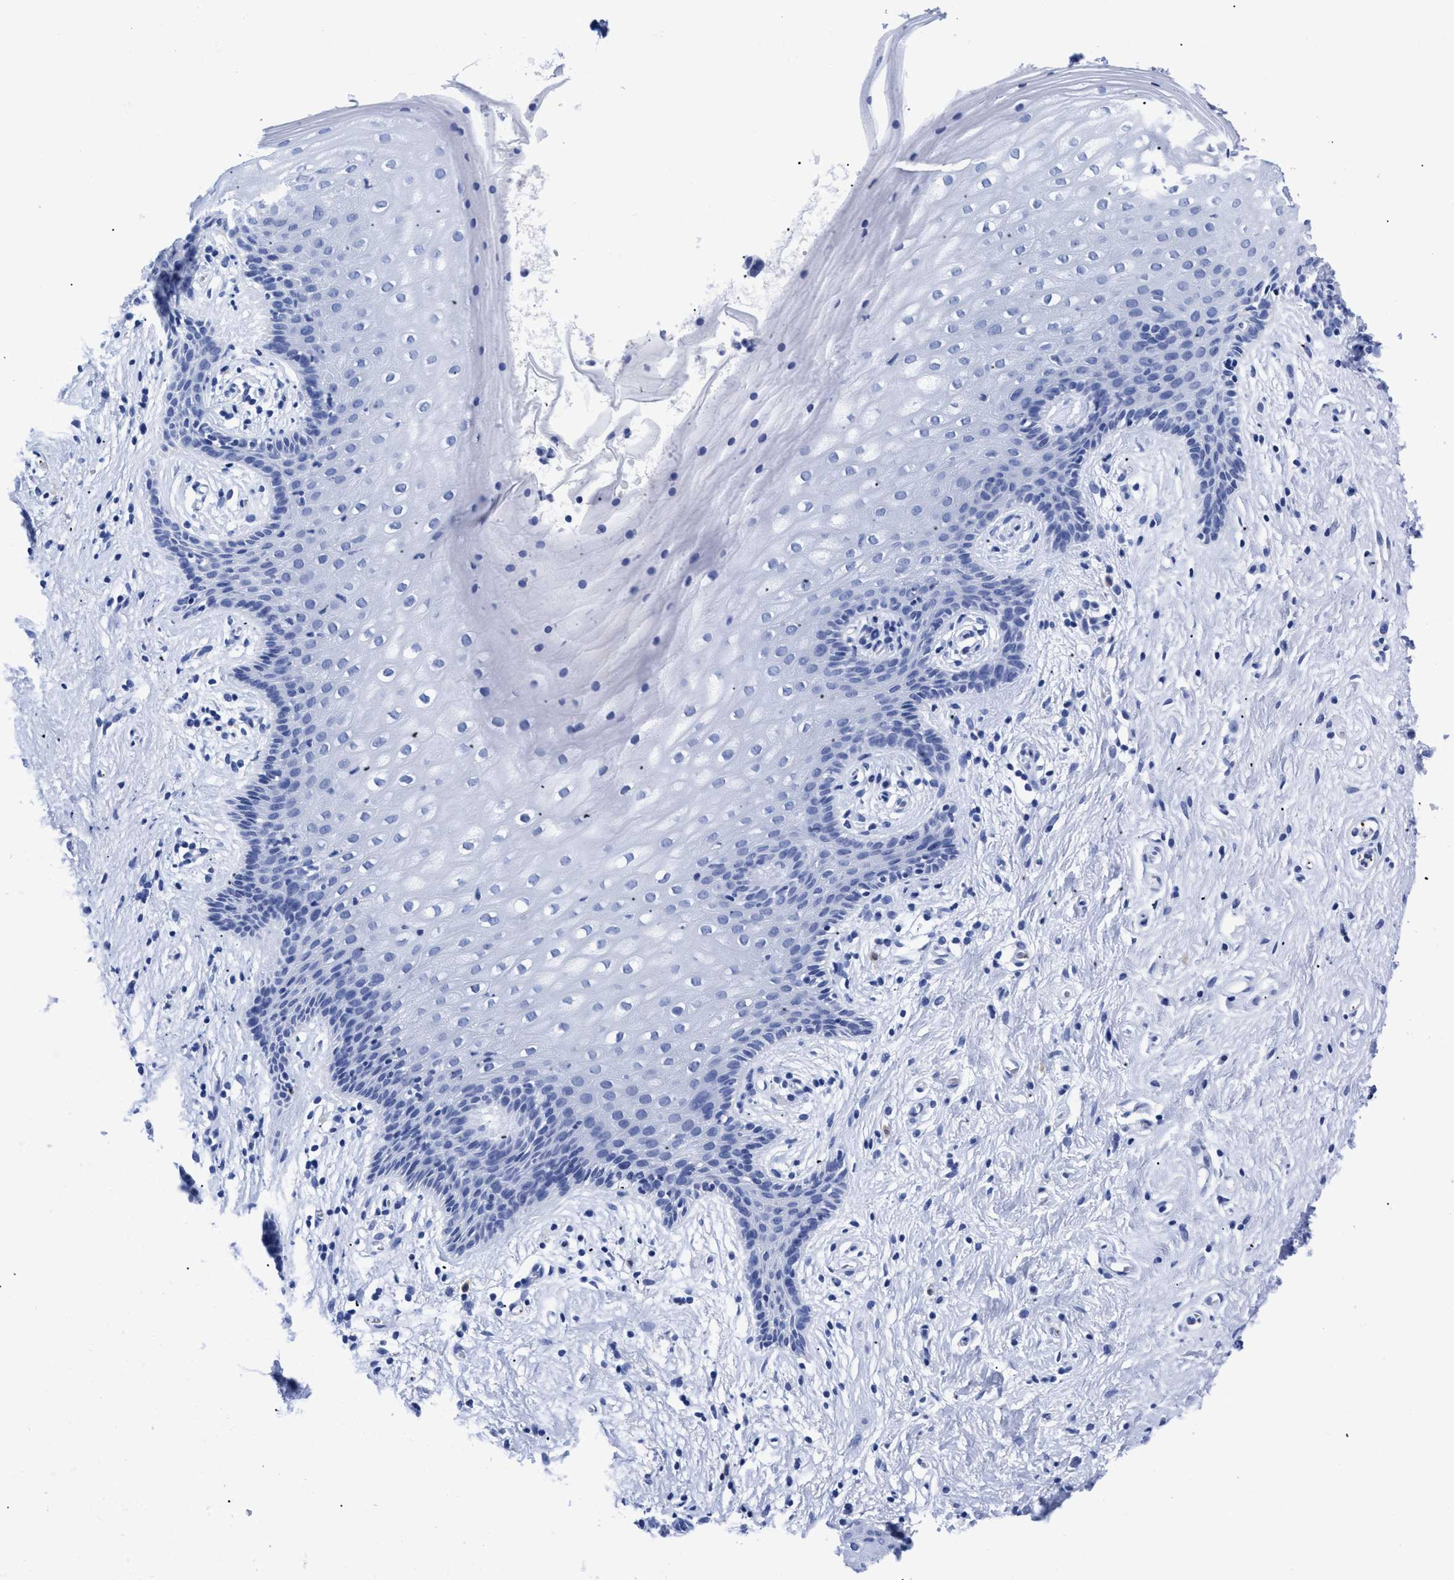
{"staining": {"intensity": "negative", "quantity": "none", "location": "none"}, "tissue": "vagina", "cell_type": "Squamous epithelial cells", "image_type": "normal", "snomed": [{"axis": "morphology", "description": "Normal tissue, NOS"}, {"axis": "topography", "description": "Vagina"}], "caption": "A histopathology image of vagina stained for a protein demonstrates no brown staining in squamous epithelial cells. (Stains: DAB (3,3'-diaminobenzidine) immunohistochemistry with hematoxylin counter stain, Microscopy: brightfield microscopy at high magnification).", "gene": "TREML1", "patient": {"sex": "female", "age": 44}}